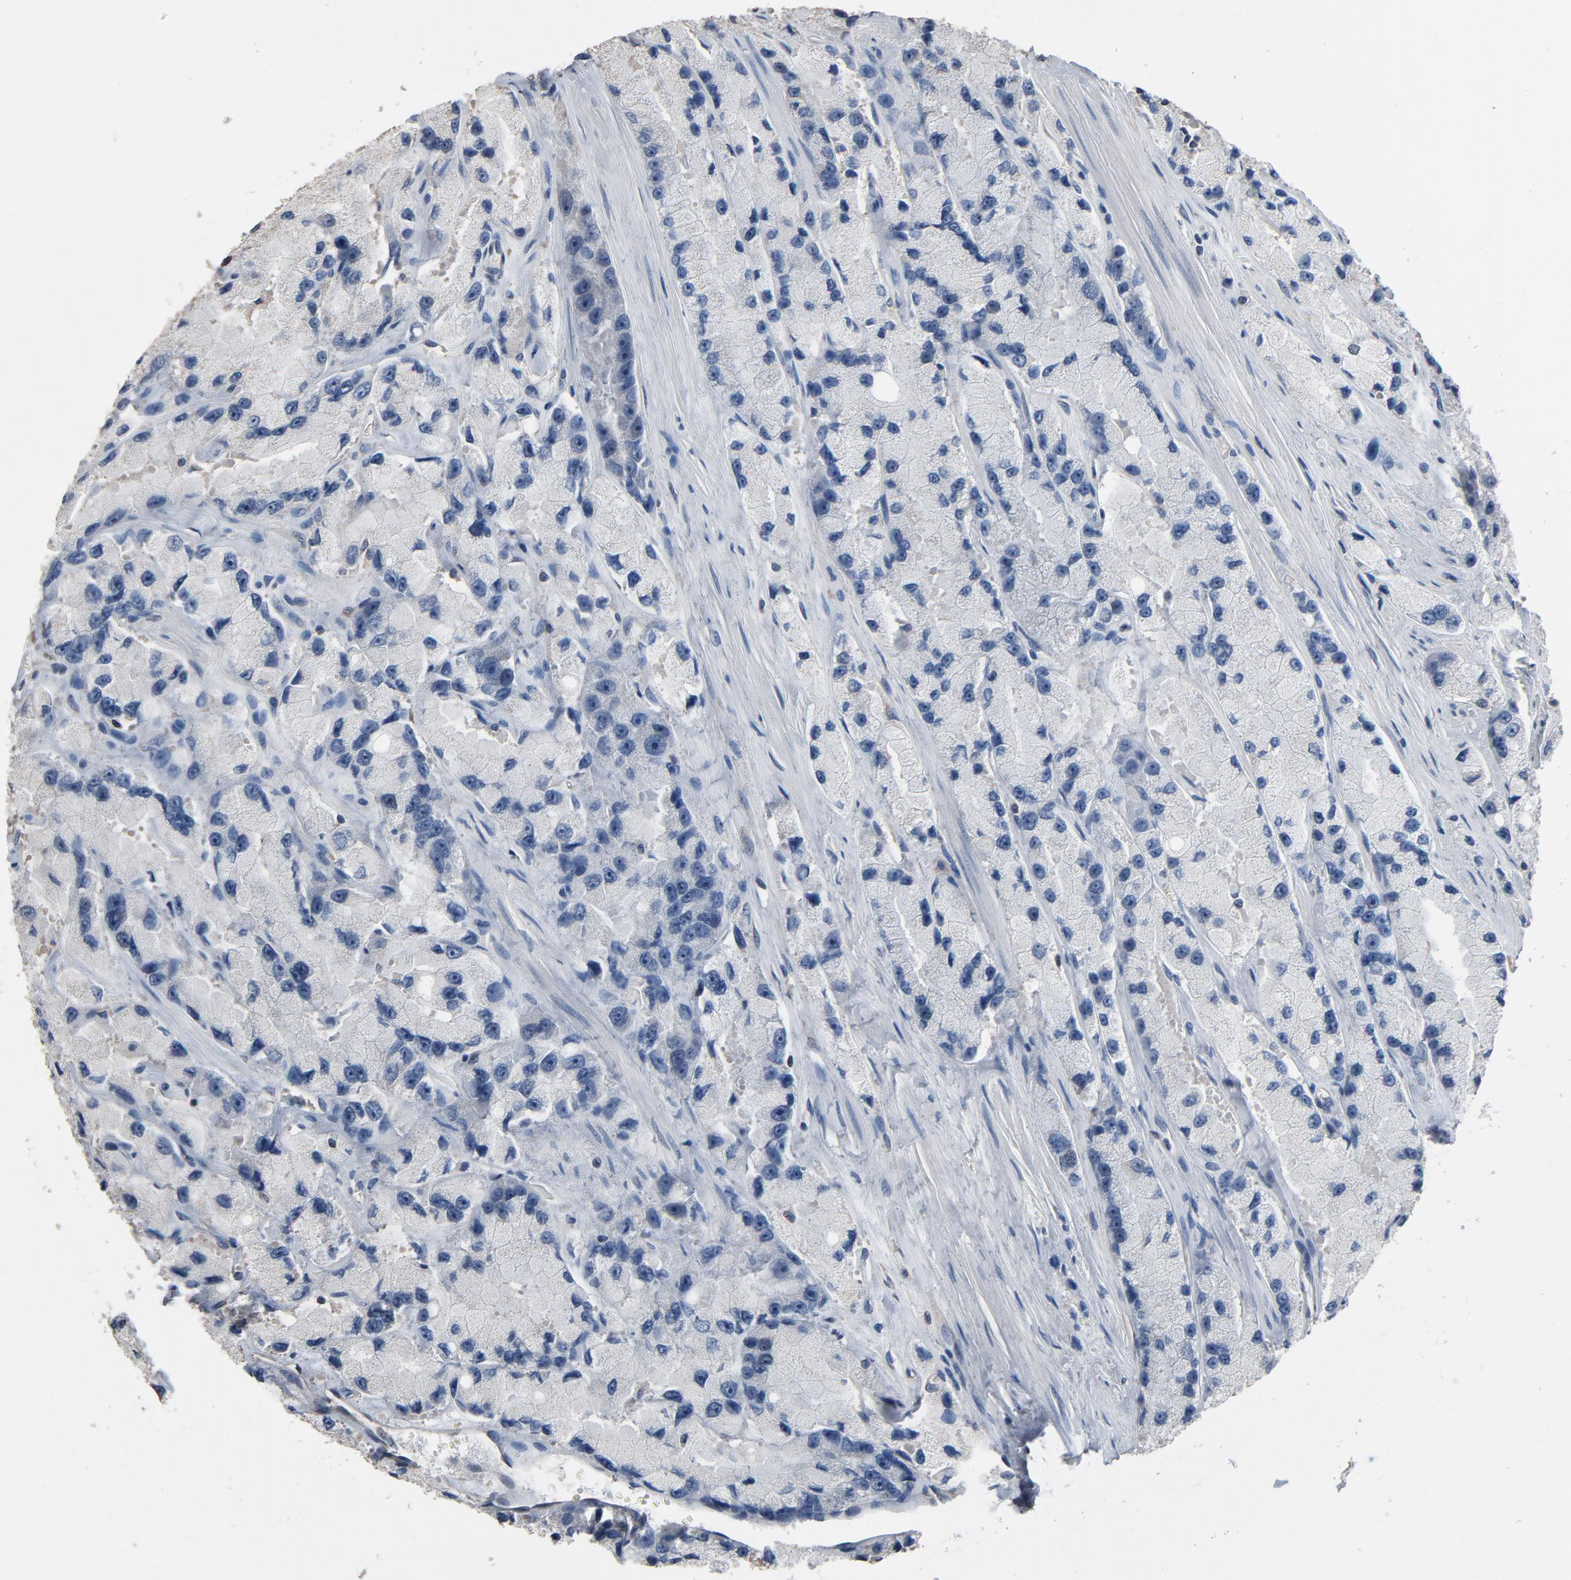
{"staining": {"intensity": "negative", "quantity": "none", "location": "none"}, "tissue": "prostate cancer", "cell_type": "Tumor cells", "image_type": "cancer", "snomed": [{"axis": "morphology", "description": "Adenocarcinoma, High grade"}, {"axis": "topography", "description": "Prostate"}], "caption": "There is no significant positivity in tumor cells of prostate high-grade adenocarcinoma.", "gene": "SOX6", "patient": {"sex": "male", "age": 58}}